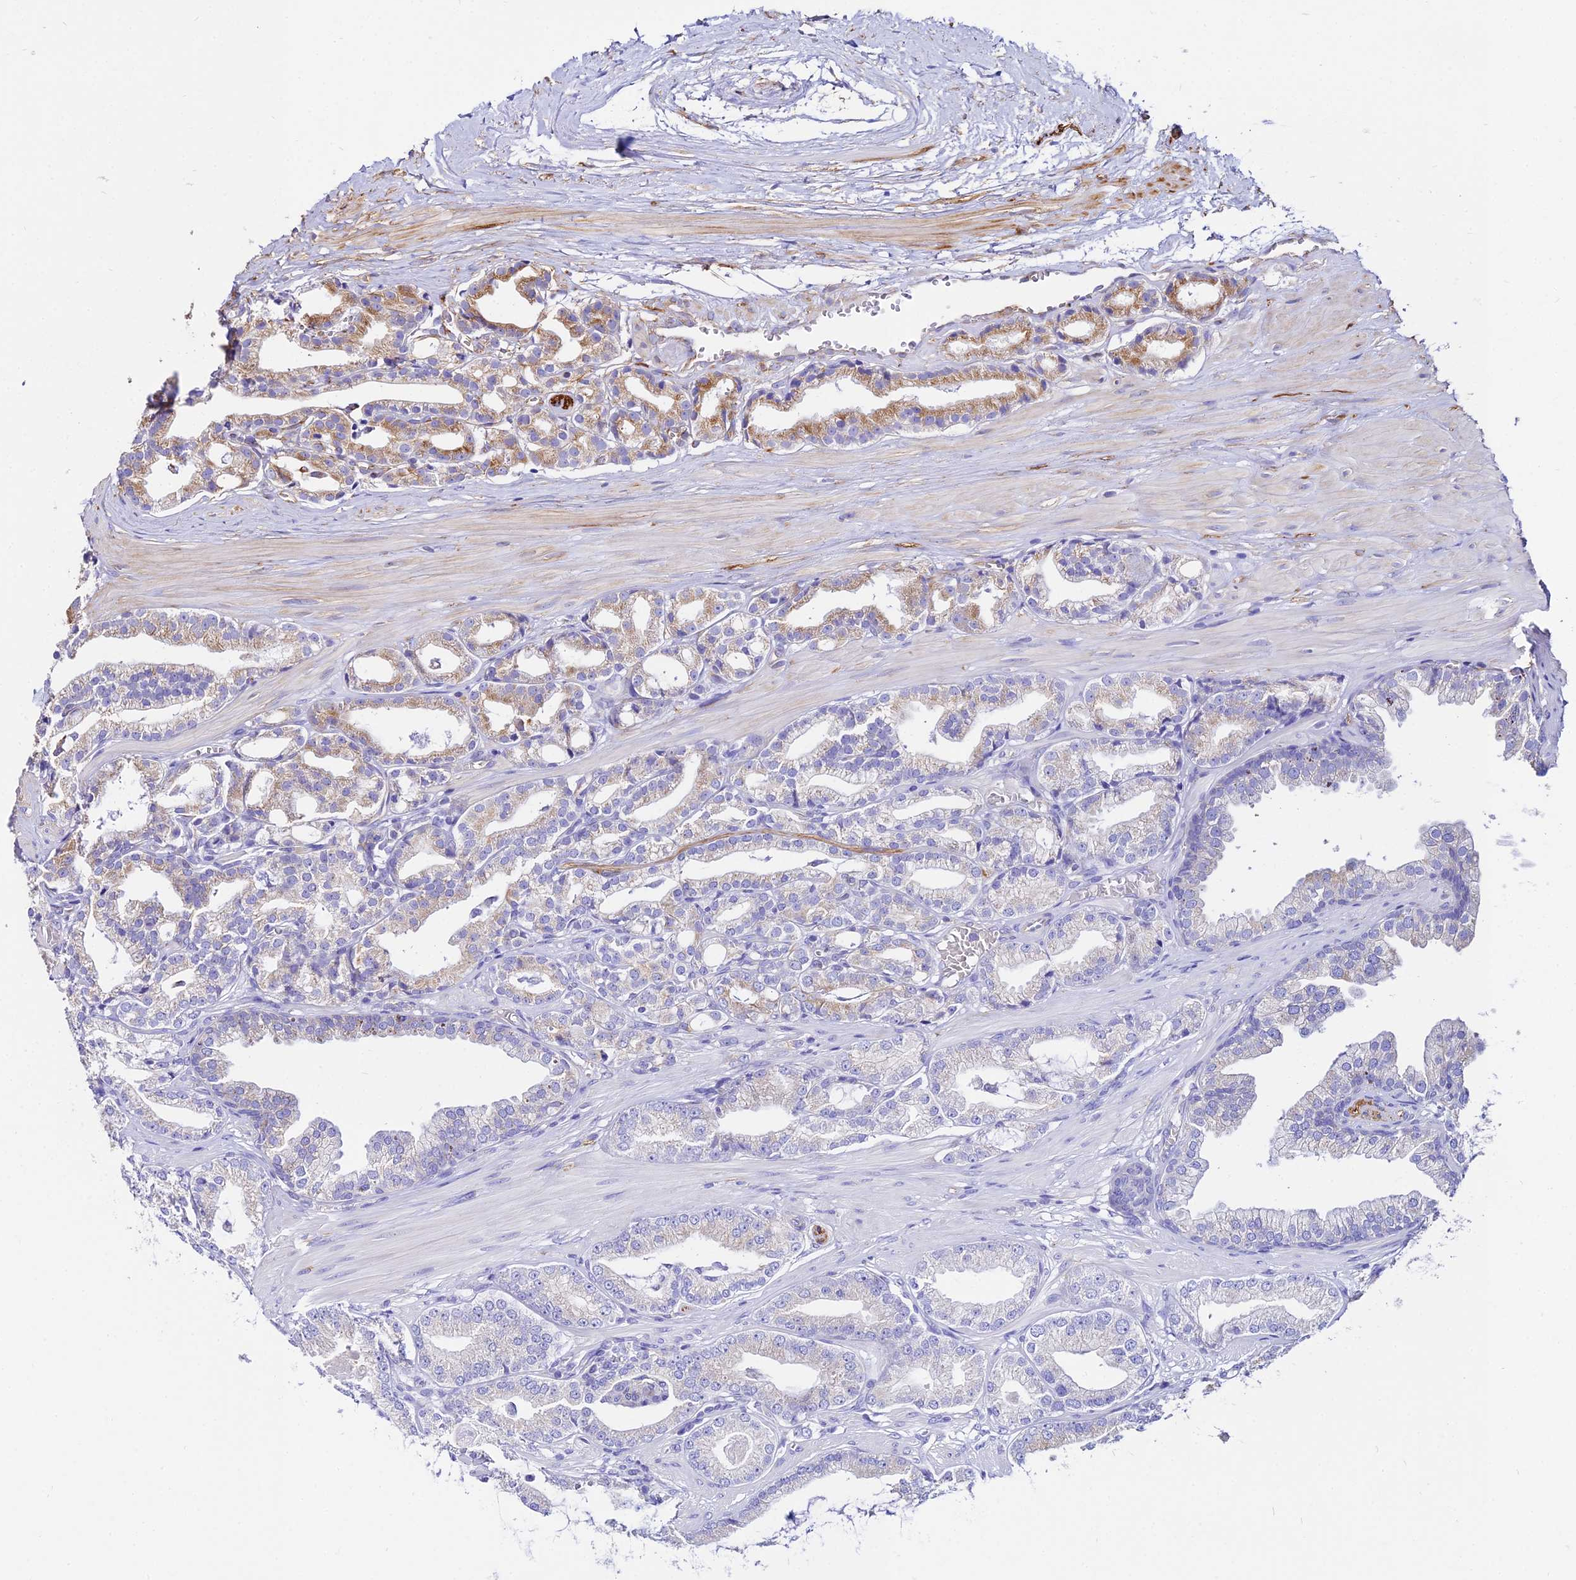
{"staining": {"intensity": "moderate", "quantity": "<25%", "location": "cytoplasmic/membranous"}, "tissue": "prostate cancer", "cell_type": "Tumor cells", "image_type": "cancer", "snomed": [{"axis": "morphology", "description": "Adenocarcinoma, High grade"}, {"axis": "topography", "description": "Prostate"}], "caption": "Moderate cytoplasmic/membranous protein positivity is identified in about <25% of tumor cells in adenocarcinoma (high-grade) (prostate). (DAB (3,3'-diaminobenzidine) IHC, brown staining for protein, blue staining for nuclei).", "gene": "TUBA3D", "patient": {"sex": "male", "age": 71}}